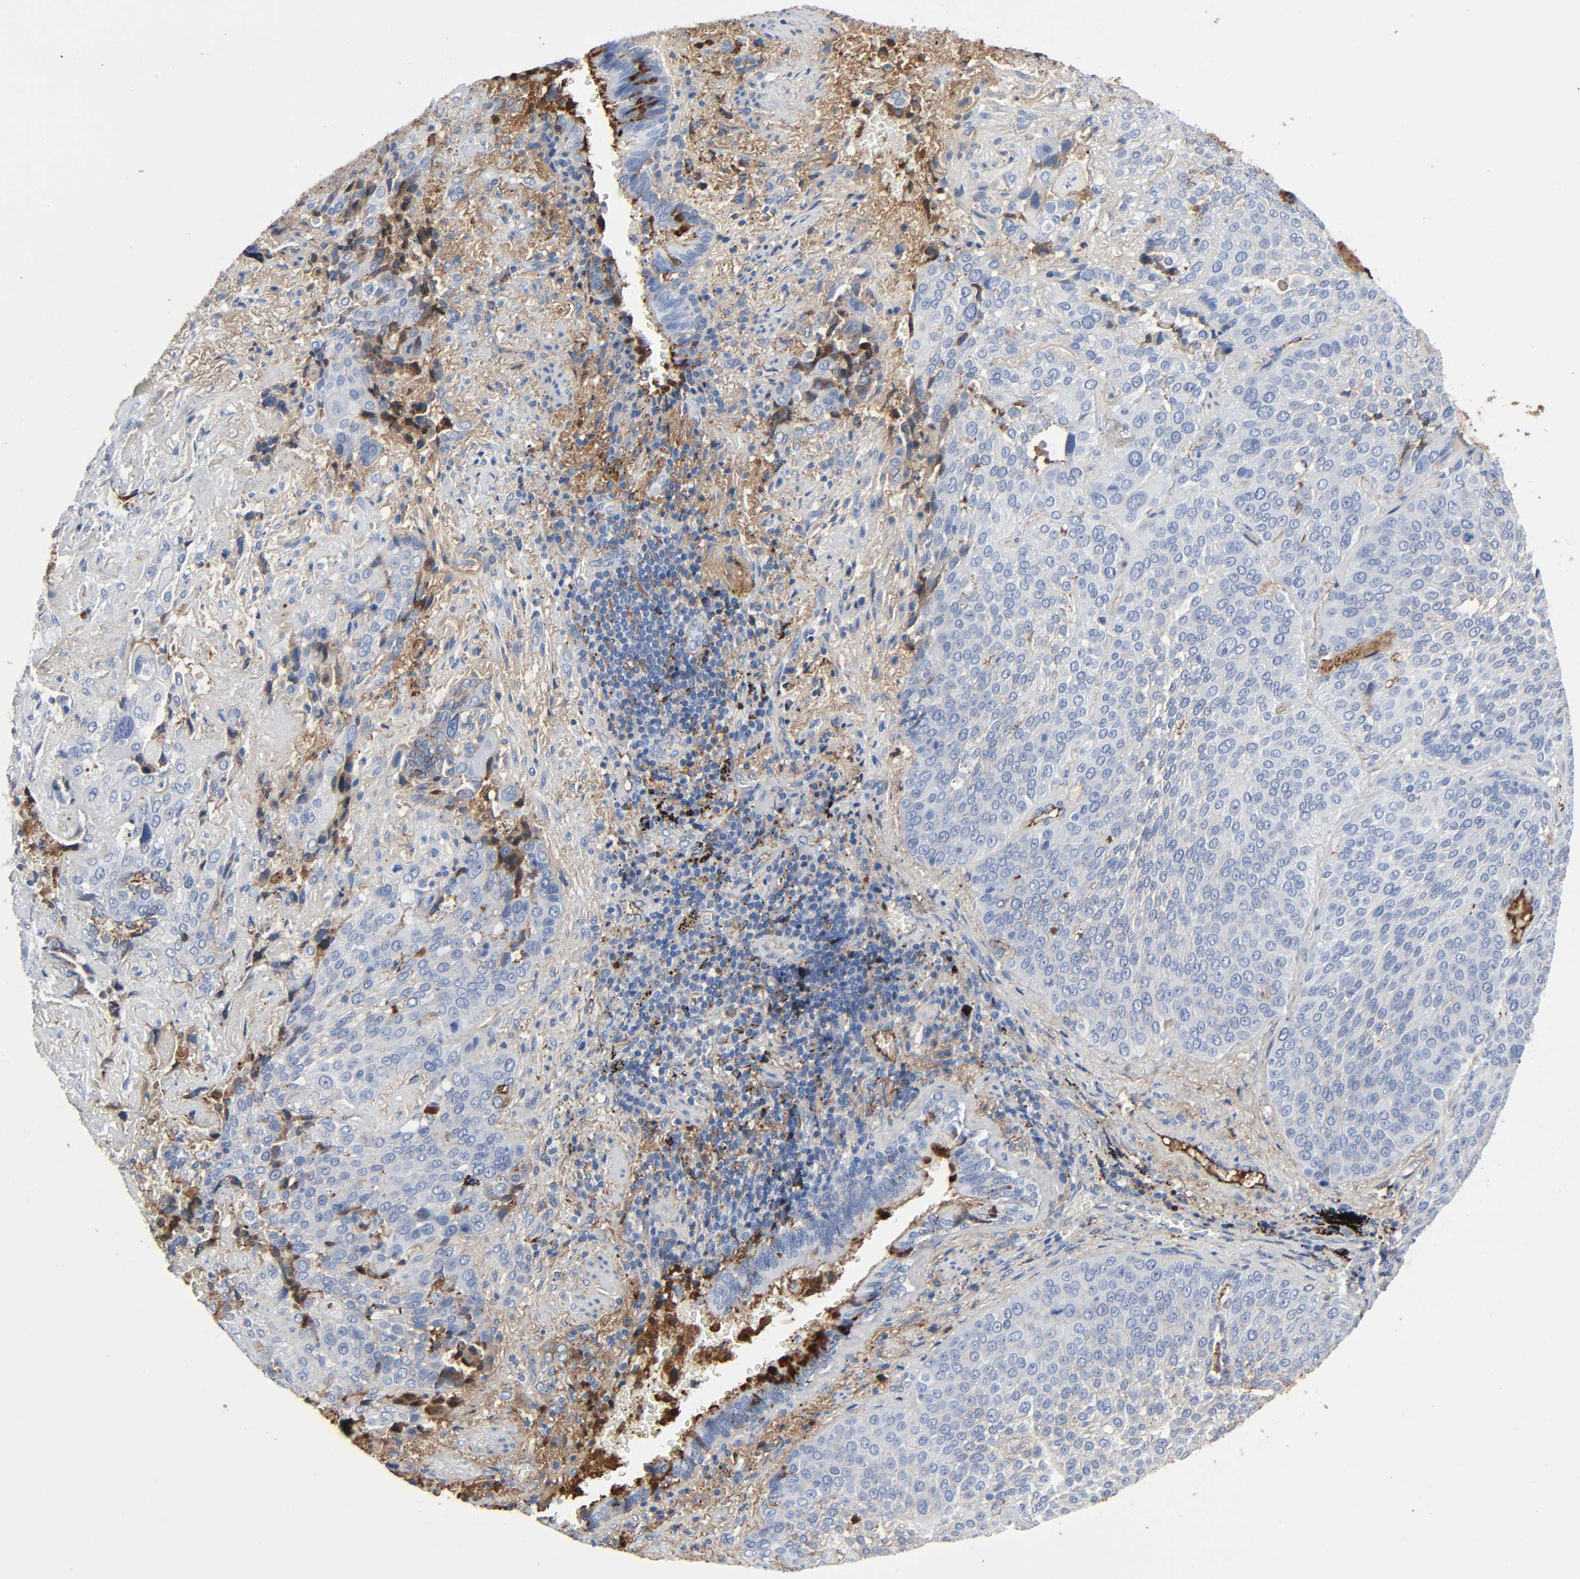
{"staining": {"intensity": "weak", "quantity": "<25%", "location": "cytoplasmic/membranous"}, "tissue": "lung cancer", "cell_type": "Tumor cells", "image_type": "cancer", "snomed": [{"axis": "morphology", "description": "Squamous cell carcinoma, NOS"}, {"axis": "topography", "description": "Lung"}], "caption": "Immunohistochemistry (IHC) photomicrograph of neoplastic tissue: human lung cancer (squamous cell carcinoma) stained with DAB shows no significant protein staining in tumor cells.", "gene": "C3", "patient": {"sex": "male", "age": 54}}